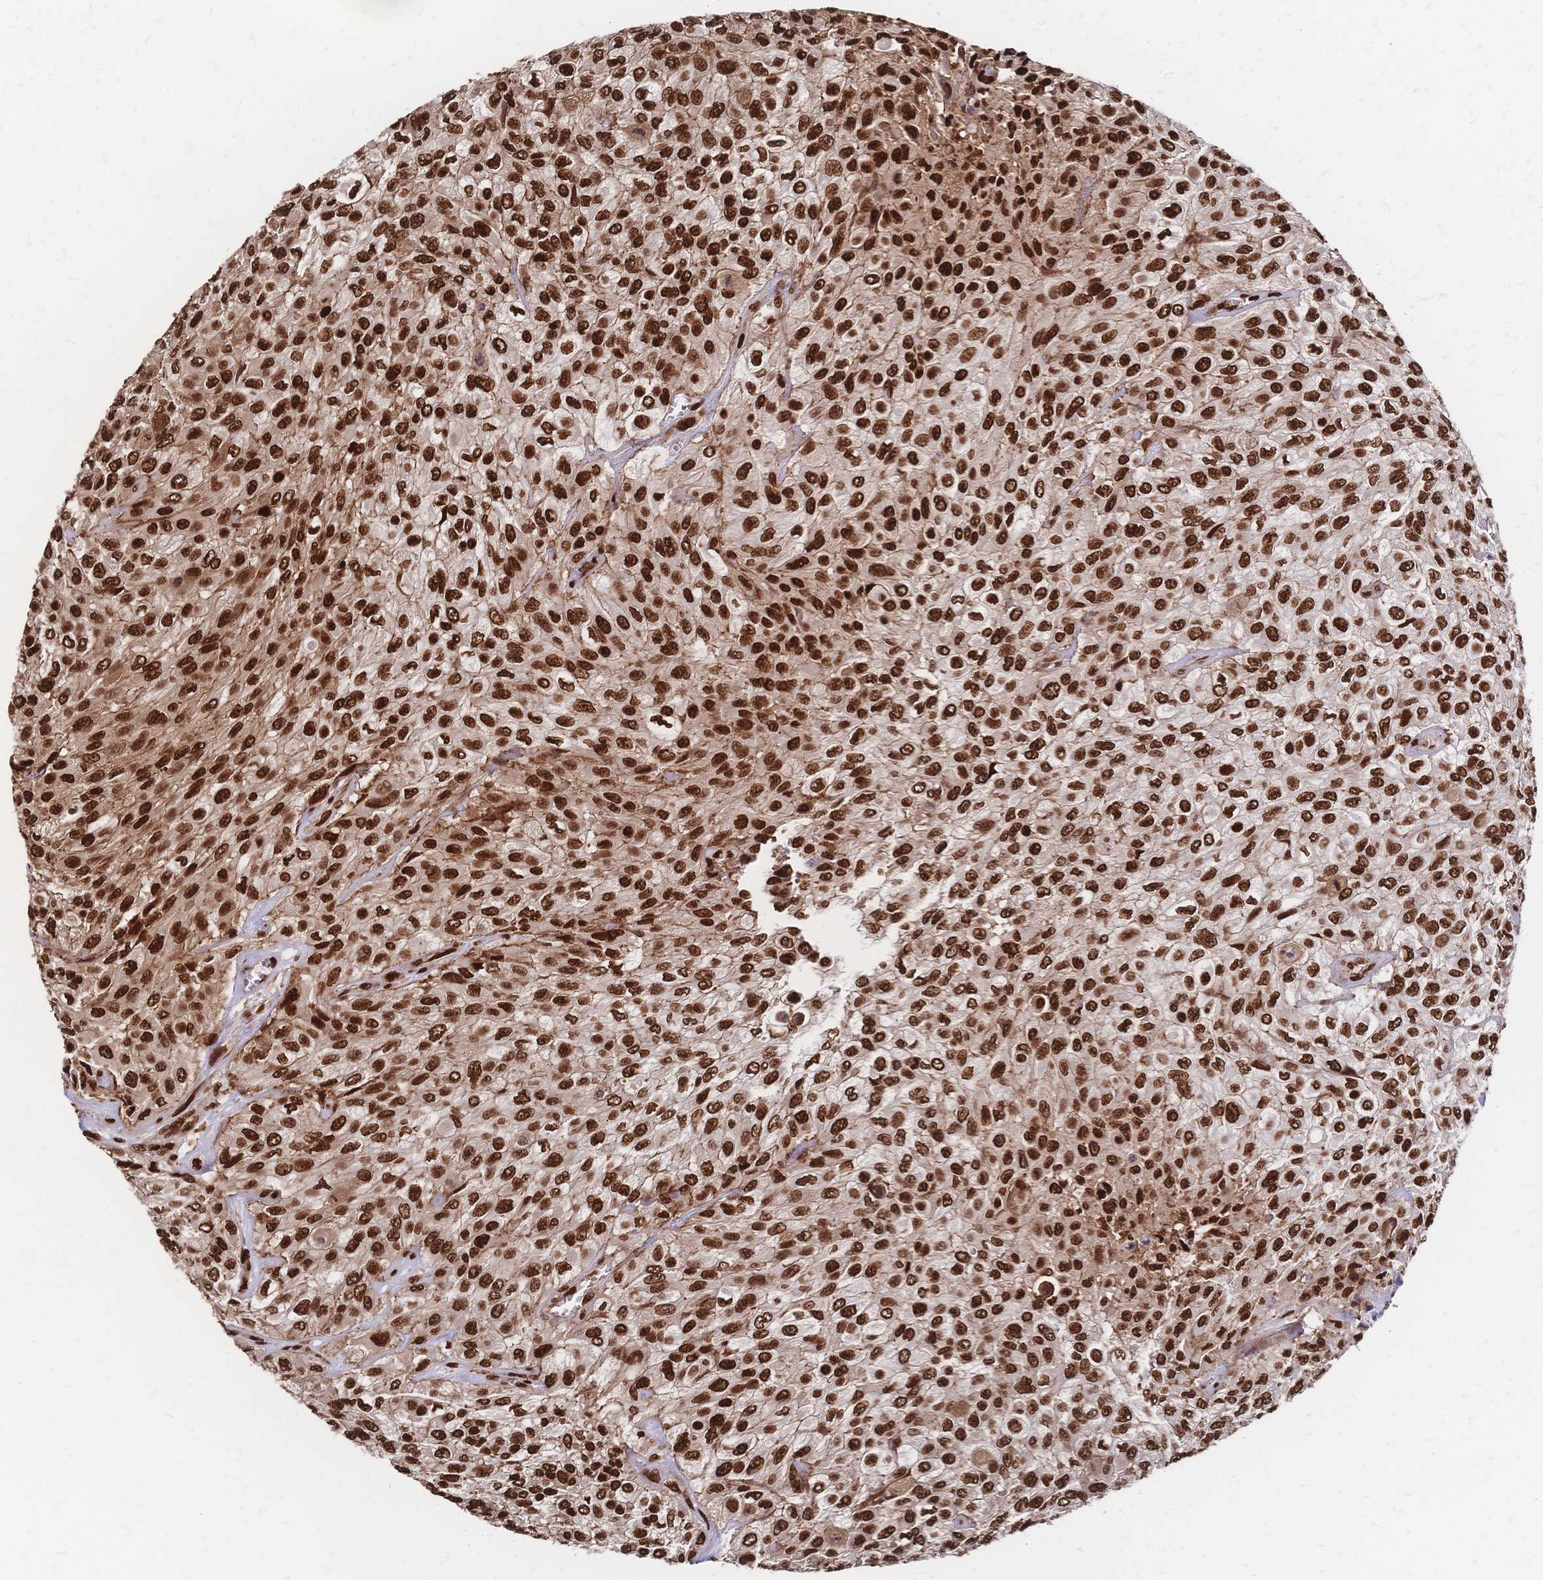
{"staining": {"intensity": "strong", "quantity": ">75%", "location": "nuclear"}, "tissue": "urothelial cancer", "cell_type": "Tumor cells", "image_type": "cancer", "snomed": [{"axis": "morphology", "description": "Urothelial carcinoma, High grade"}, {"axis": "topography", "description": "Urinary bladder"}], "caption": "Strong nuclear staining is seen in approximately >75% of tumor cells in urothelial cancer.", "gene": "HDGF", "patient": {"sex": "male", "age": 57}}